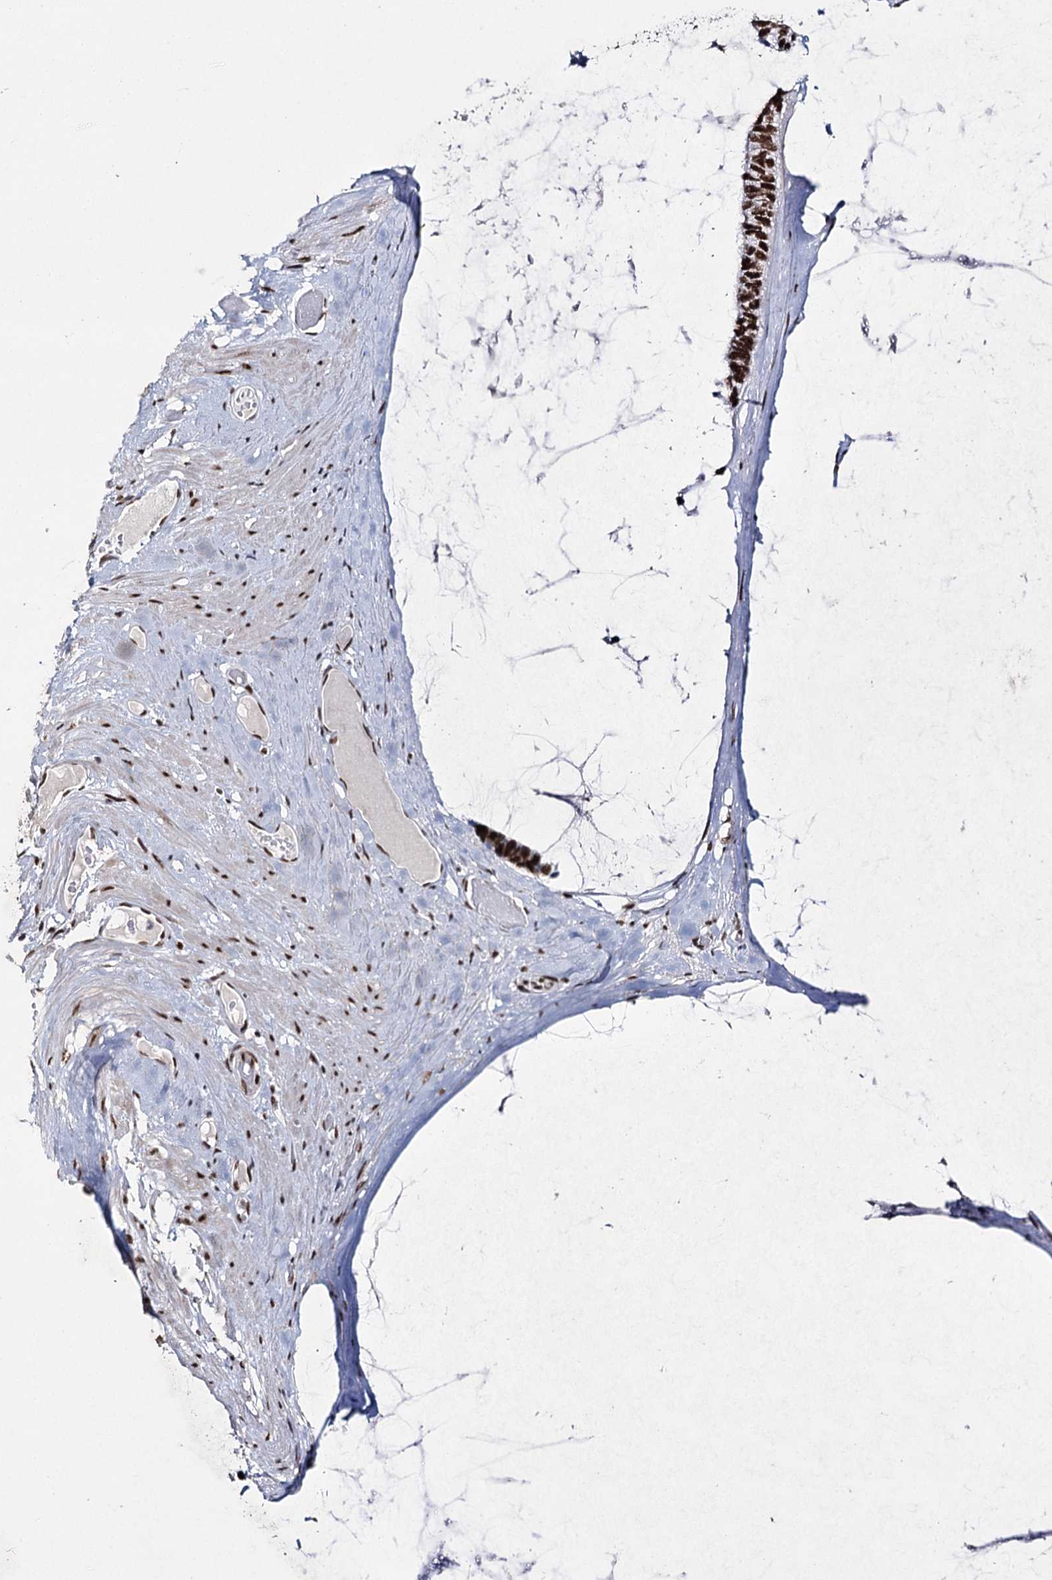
{"staining": {"intensity": "strong", "quantity": ">75%", "location": "nuclear"}, "tissue": "ovarian cancer", "cell_type": "Tumor cells", "image_type": "cancer", "snomed": [{"axis": "morphology", "description": "Cystadenocarcinoma, mucinous, NOS"}, {"axis": "topography", "description": "Ovary"}], "caption": "Brown immunohistochemical staining in human ovarian mucinous cystadenocarcinoma displays strong nuclear staining in about >75% of tumor cells.", "gene": "SCAF8", "patient": {"sex": "female", "age": 39}}